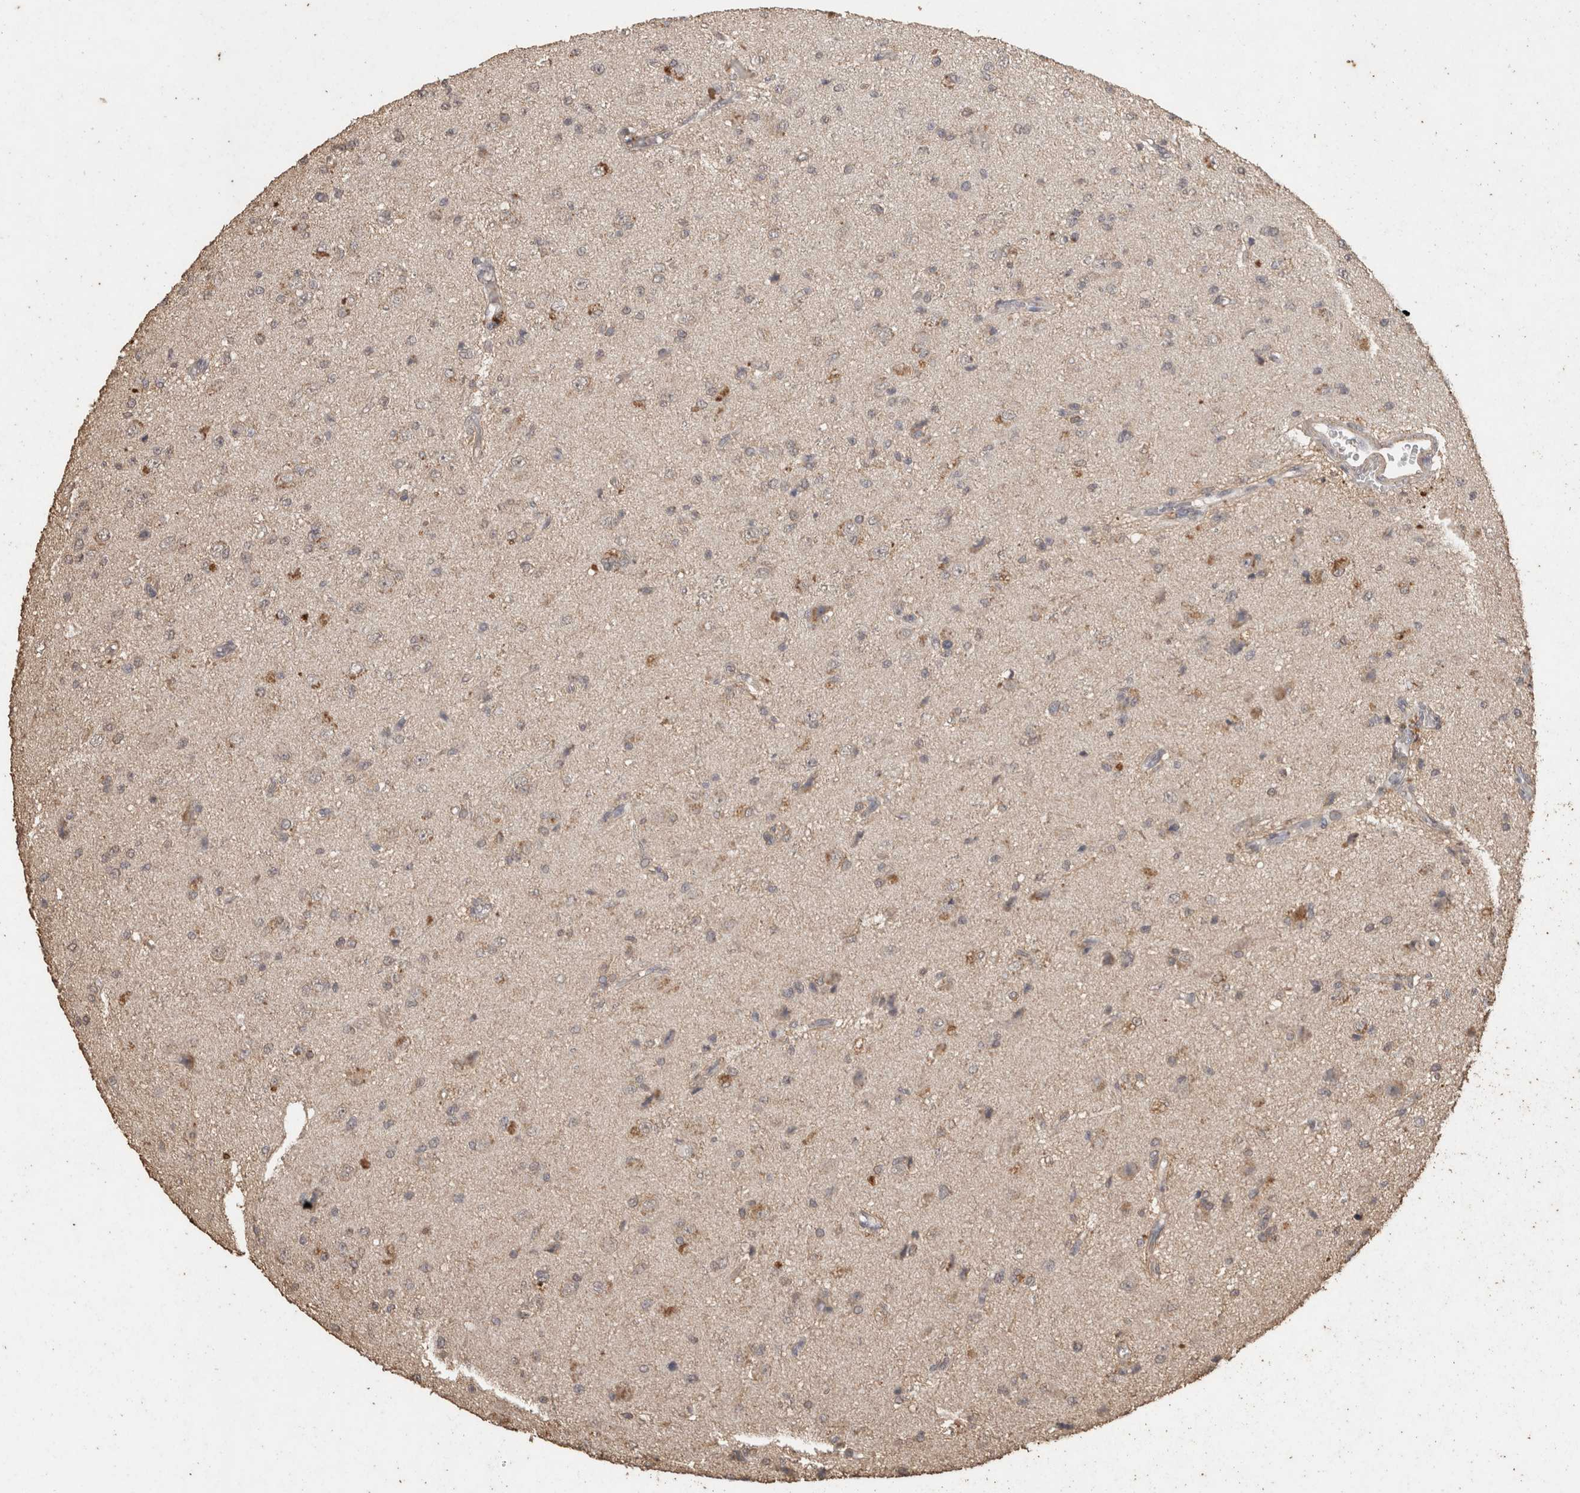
{"staining": {"intensity": "negative", "quantity": "none", "location": "none"}, "tissue": "glioma", "cell_type": "Tumor cells", "image_type": "cancer", "snomed": [{"axis": "morphology", "description": "Glioma, malignant, High grade"}, {"axis": "topography", "description": "pancreas cauda"}], "caption": "Glioma stained for a protein using immunohistochemistry shows no staining tumor cells.", "gene": "CX3CL1", "patient": {"sex": "male", "age": 60}}